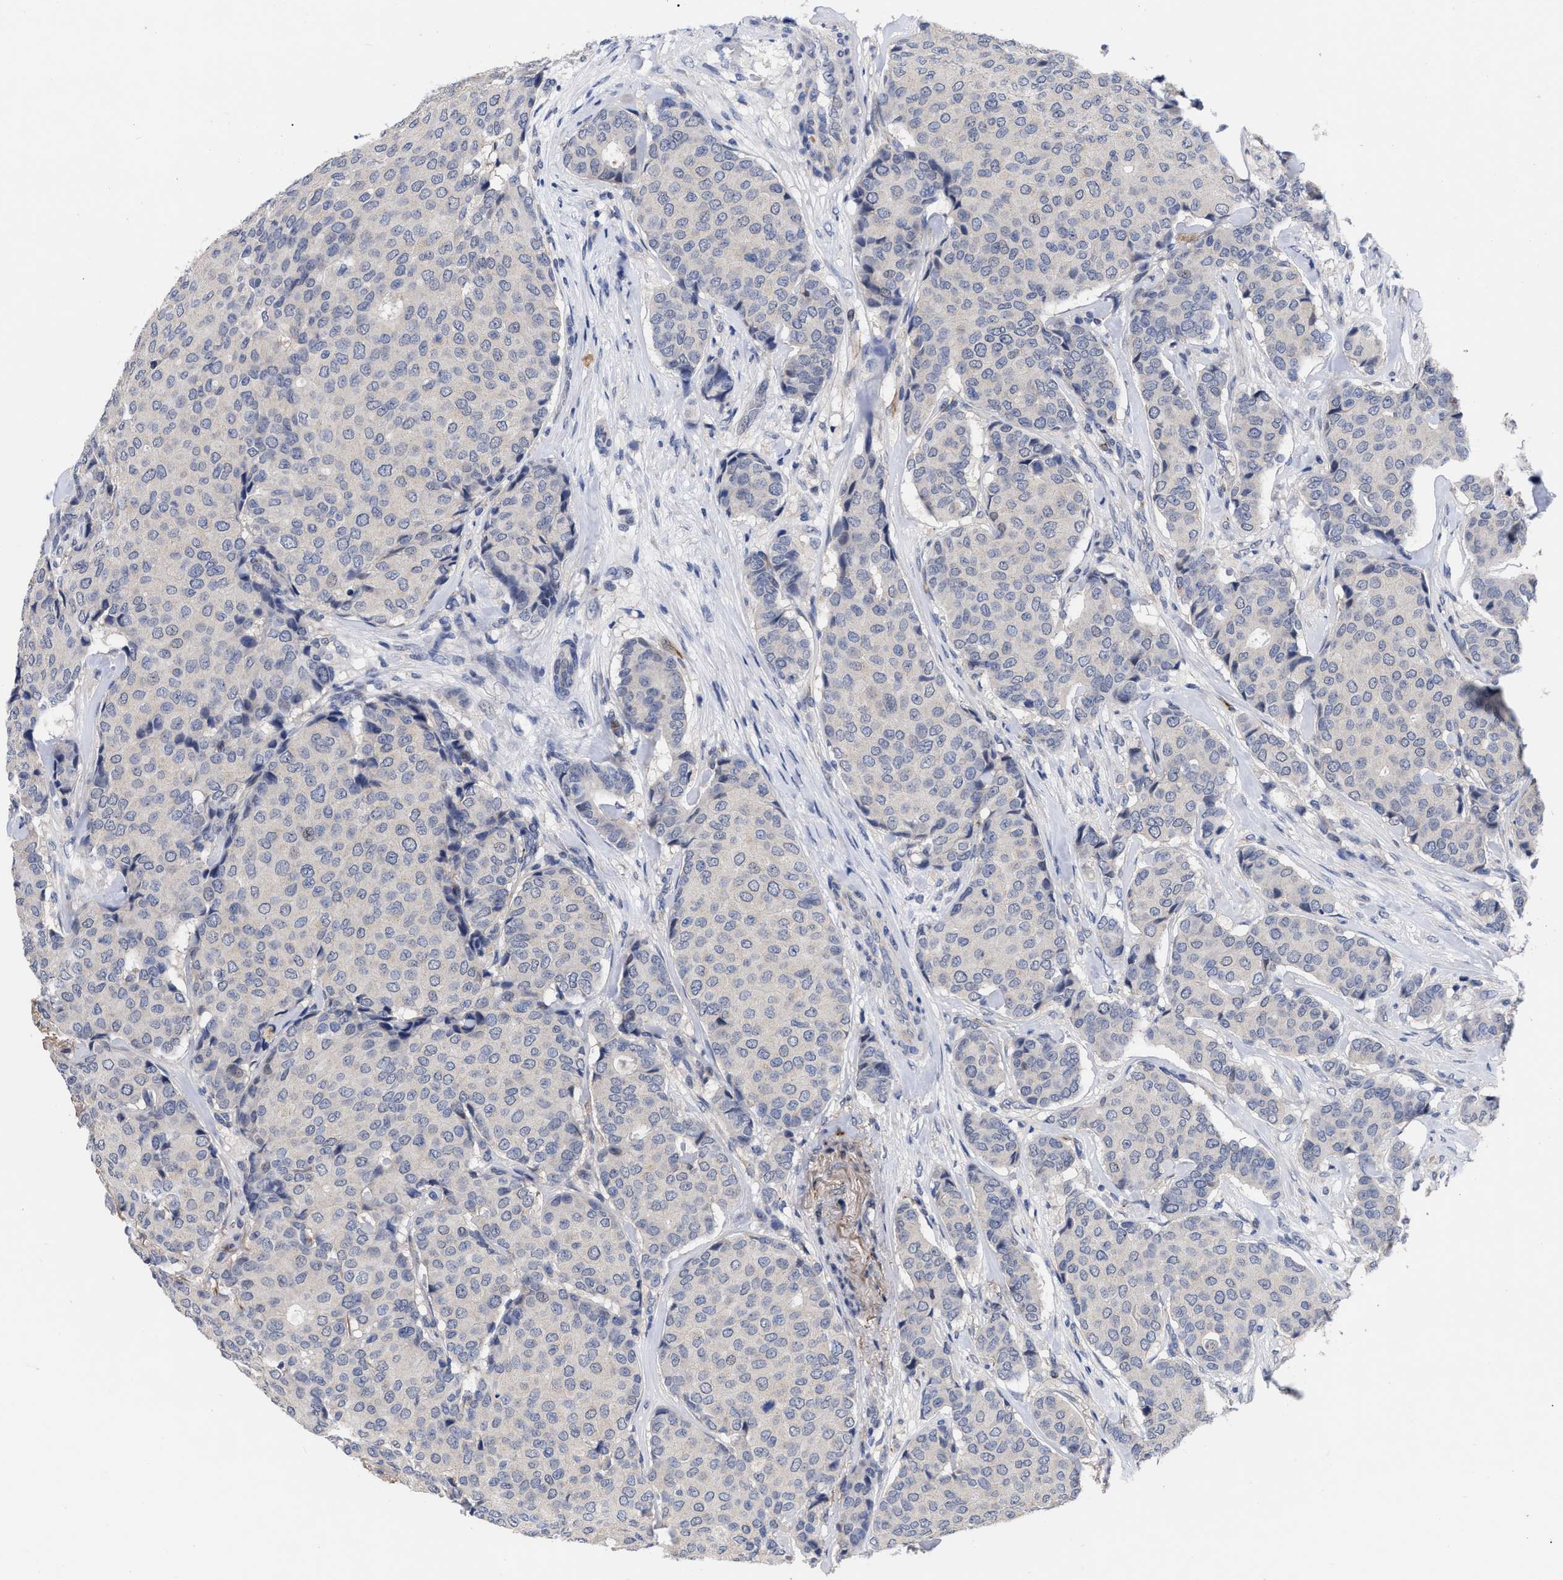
{"staining": {"intensity": "negative", "quantity": "none", "location": "none"}, "tissue": "breast cancer", "cell_type": "Tumor cells", "image_type": "cancer", "snomed": [{"axis": "morphology", "description": "Duct carcinoma"}, {"axis": "topography", "description": "Breast"}], "caption": "Tumor cells are negative for brown protein staining in infiltrating ductal carcinoma (breast).", "gene": "CCN5", "patient": {"sex": "female", "age": 75}}